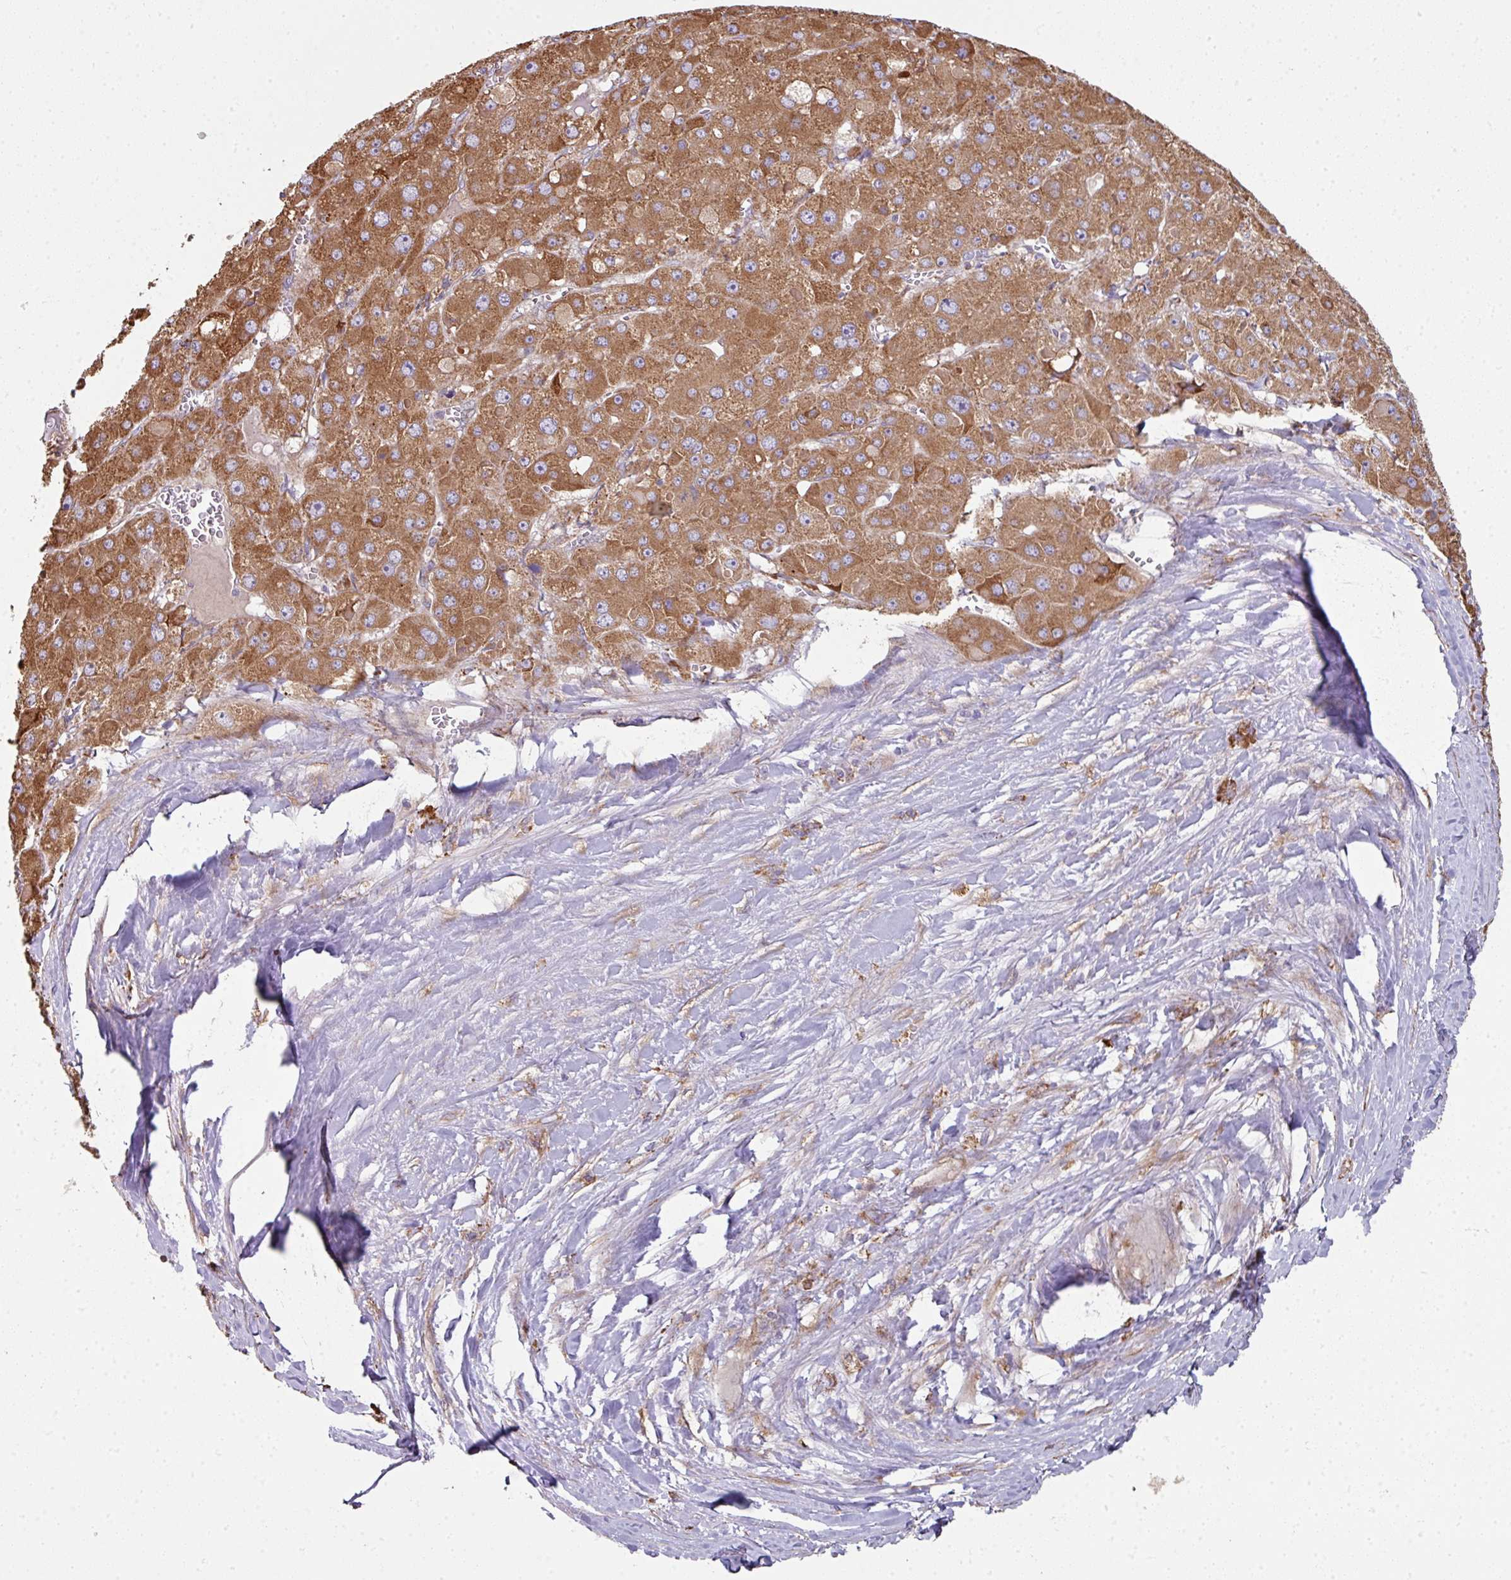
{"staining": {"intensity": "strong", "quantity": ">75%", "location": "cytoplasmic/membranous"}, "tissue": "liver cancer", "cell_type": "Tumor cells", "image_type": "cancer", "snomed": [{"axis": "morphology", "description": "Carcinoma, Hepatocellular, NOS"}, {"axis": "topography", "description": "Liver"}], "caption": "Liver hepatocellular carcinoma stained for a protein (brown) reveals strong cytoplasmic/membranous positive positivity in about >75% of tumor cells.", "gene": "FAT4", "patient": {"sex": "female", "age": 73}}